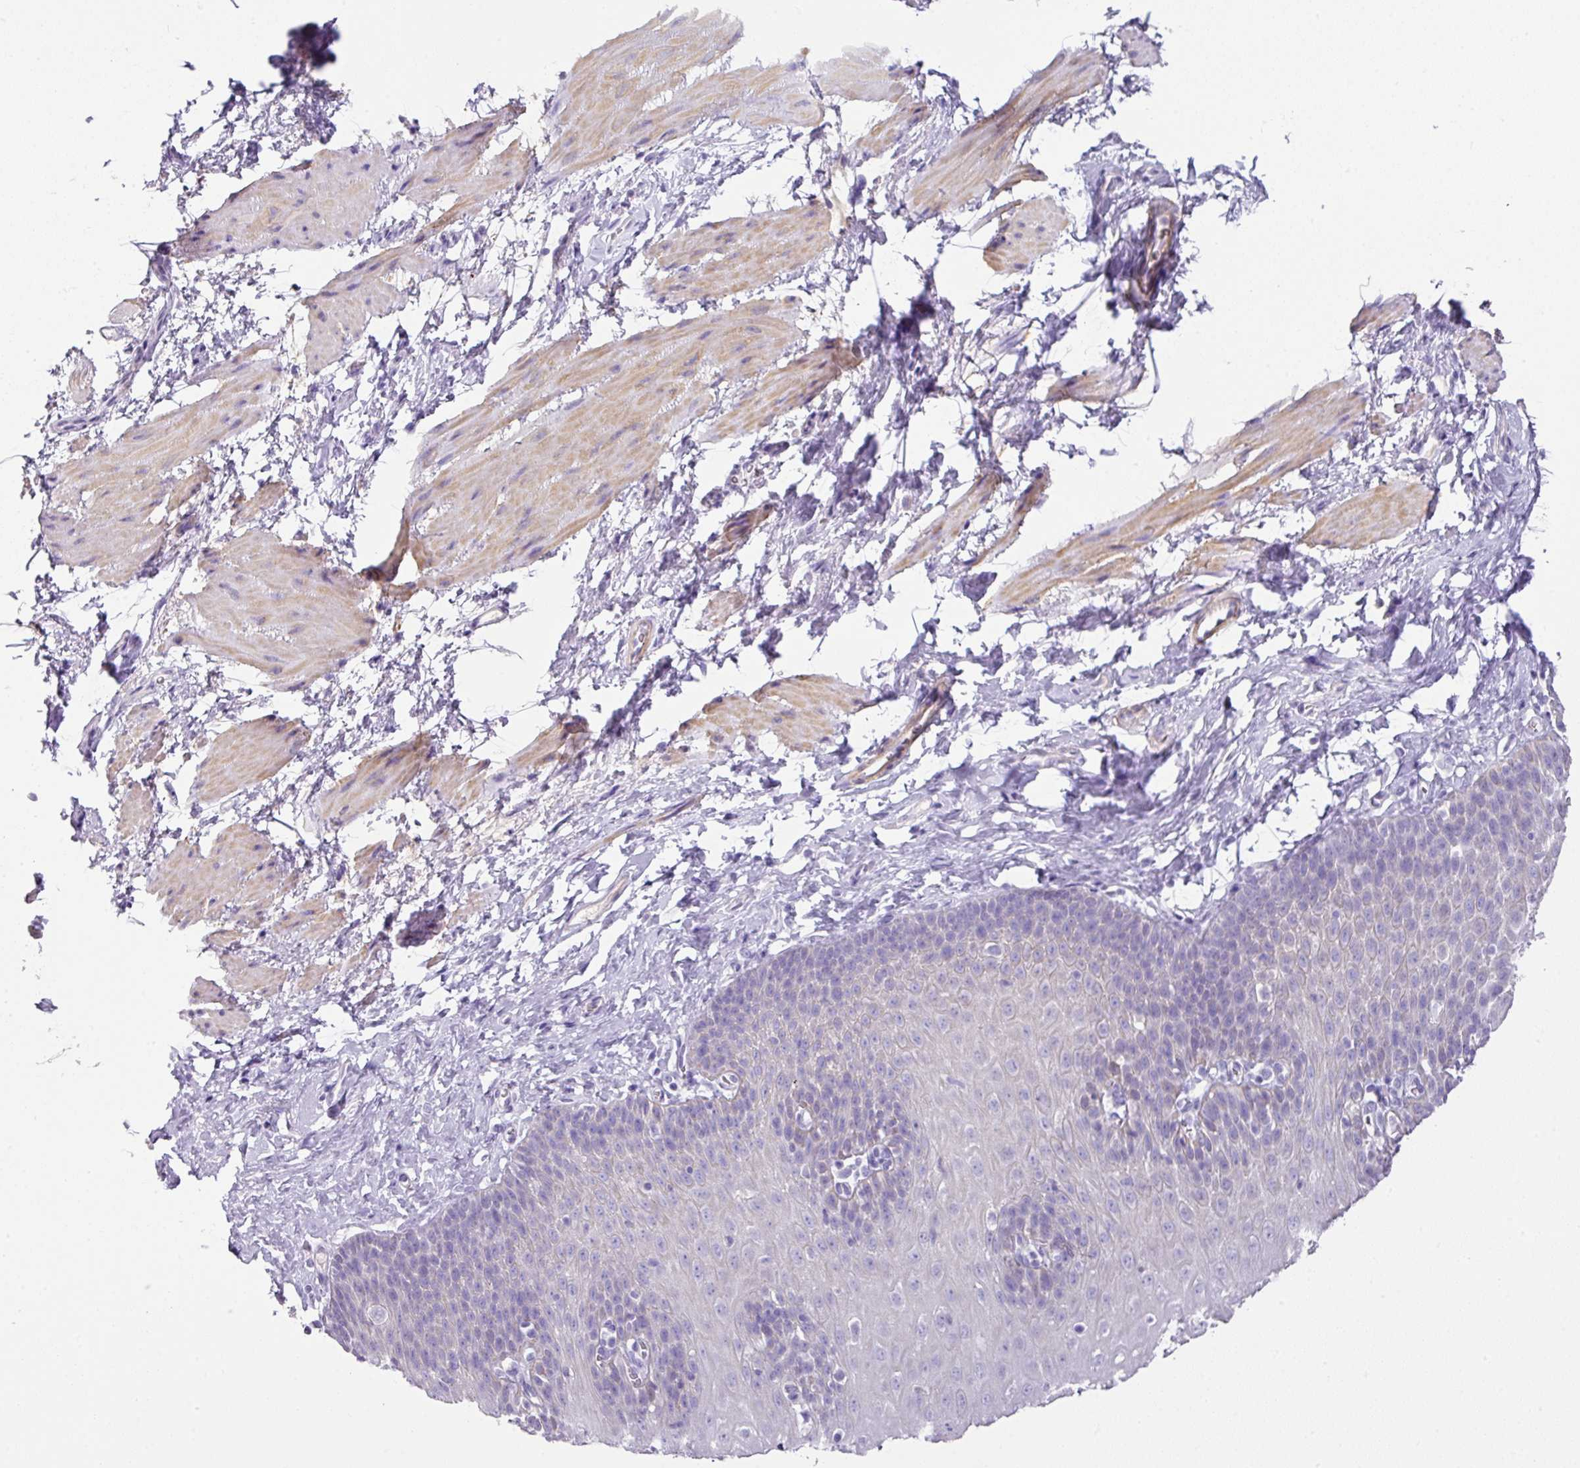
{"staining": {"intensity": "negative", "quantity": "none", "location": "none"}, "tissue": "esophagus", "cell_type": "Squamous epithelial cells", "image_type": "normal", "snomed": [{"axis": "morphology", "description": "Normal tissue, NOS"}, {"axis": "topography", "description": "Esophagus"}], "caption": "Normal esophagus was stained to show a protein in brown. There is no significant staining in squamous epithelial cells. (DAB IHC visualized using brightfield microscopy, high magnification).", "gene": "TARM1", "patient": {"sex": "female", "age": 61}}